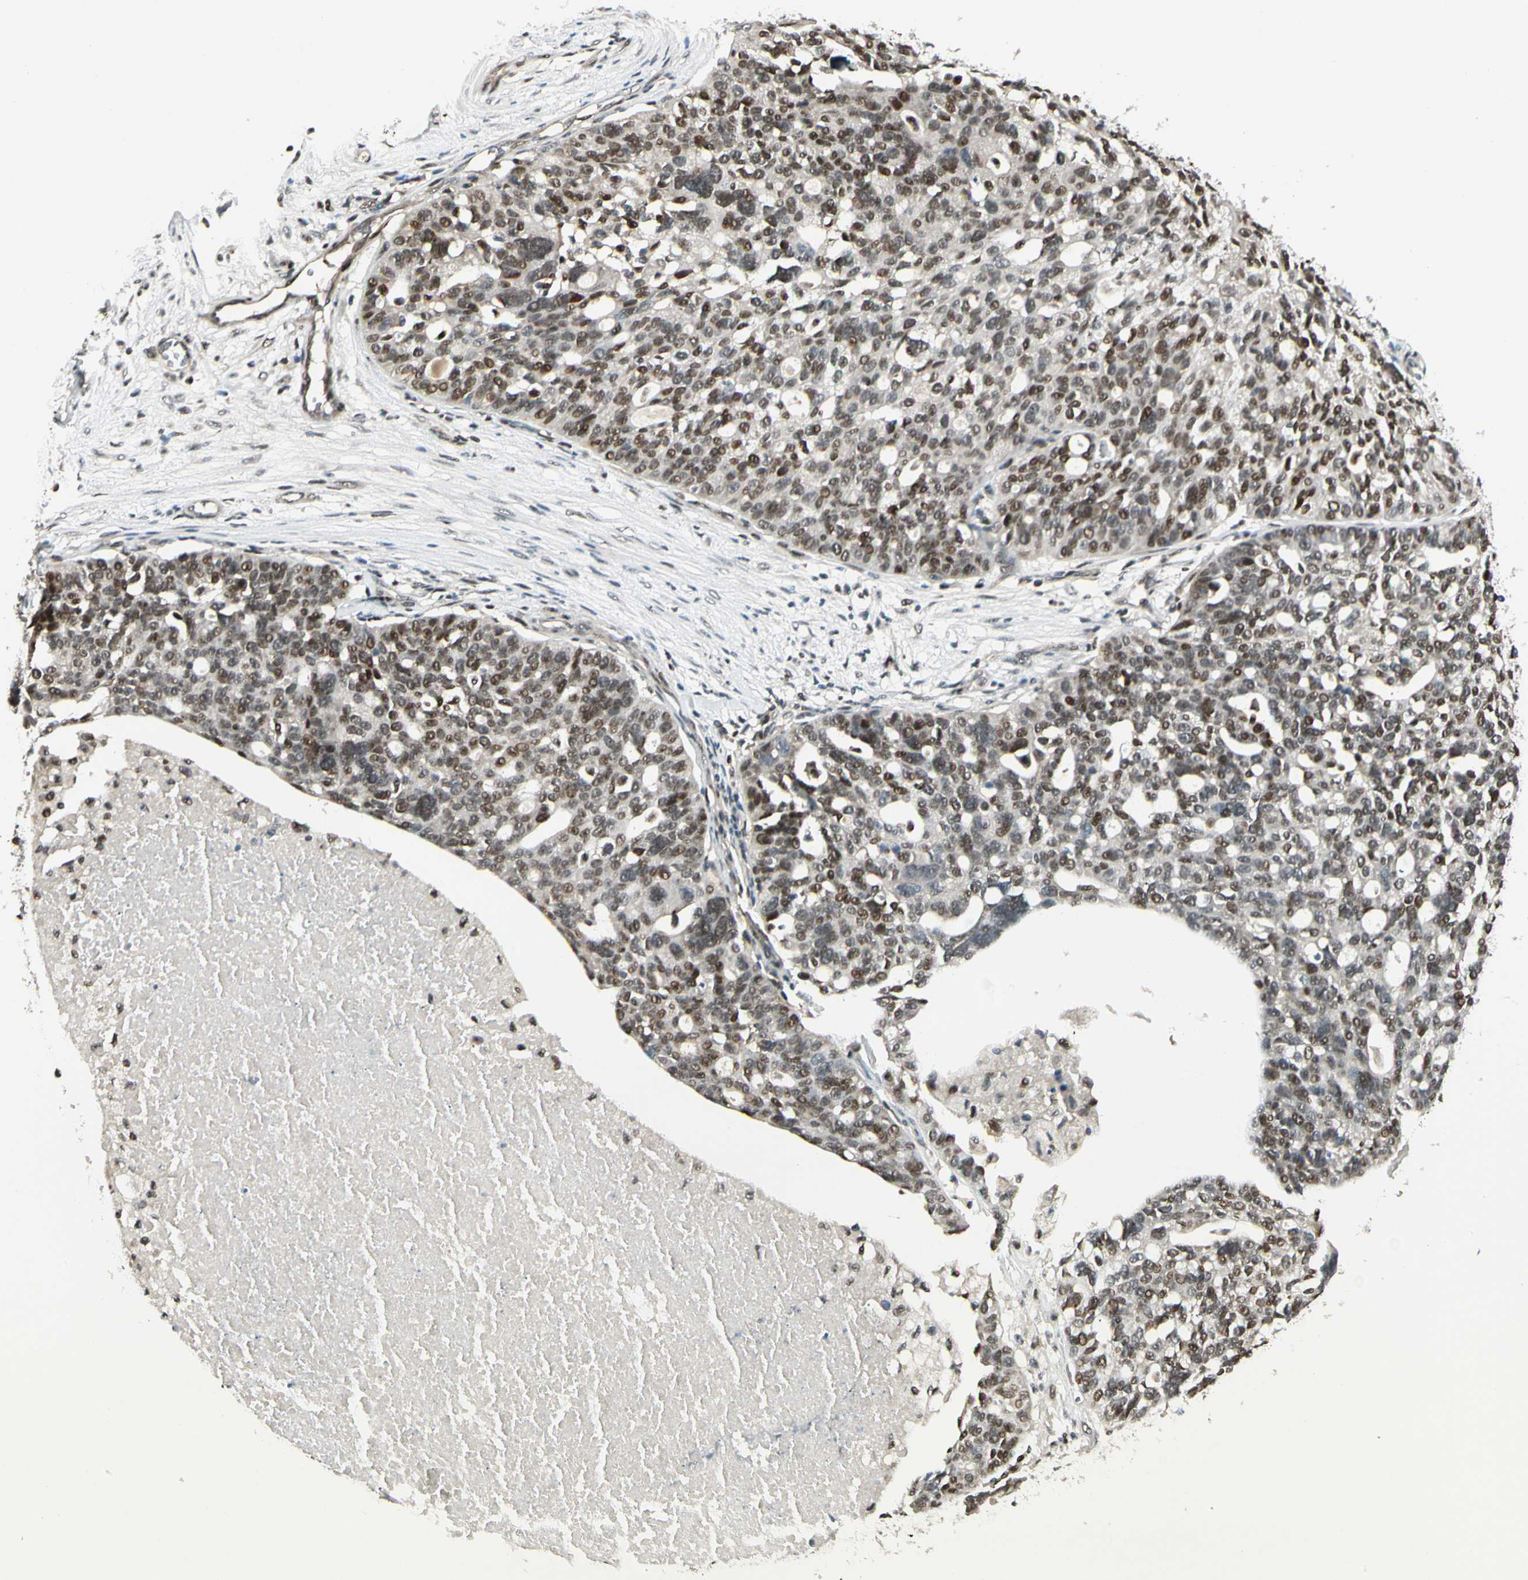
{"staining": {"intensity": "moderate", "quantity": ">75%", "location": "nuclear"}, "tissue": "ovarian cancer", "cell_type": "Tumor cells", "image_type": "cancer", "snomed": [{"axis": "morphology", "description": "Cystadenocarcinoma, serous, NOS"}, {"axis": "topography", "description": "Ovary"}], "caption": "An image of human ovarian cancer (serous cystadenocarcinoma) stained for a protein reveals moderate nuclear brown staining in tumor cells.", "gene": "GTF3A", "patient": {"sex": "female", "age": 59}}